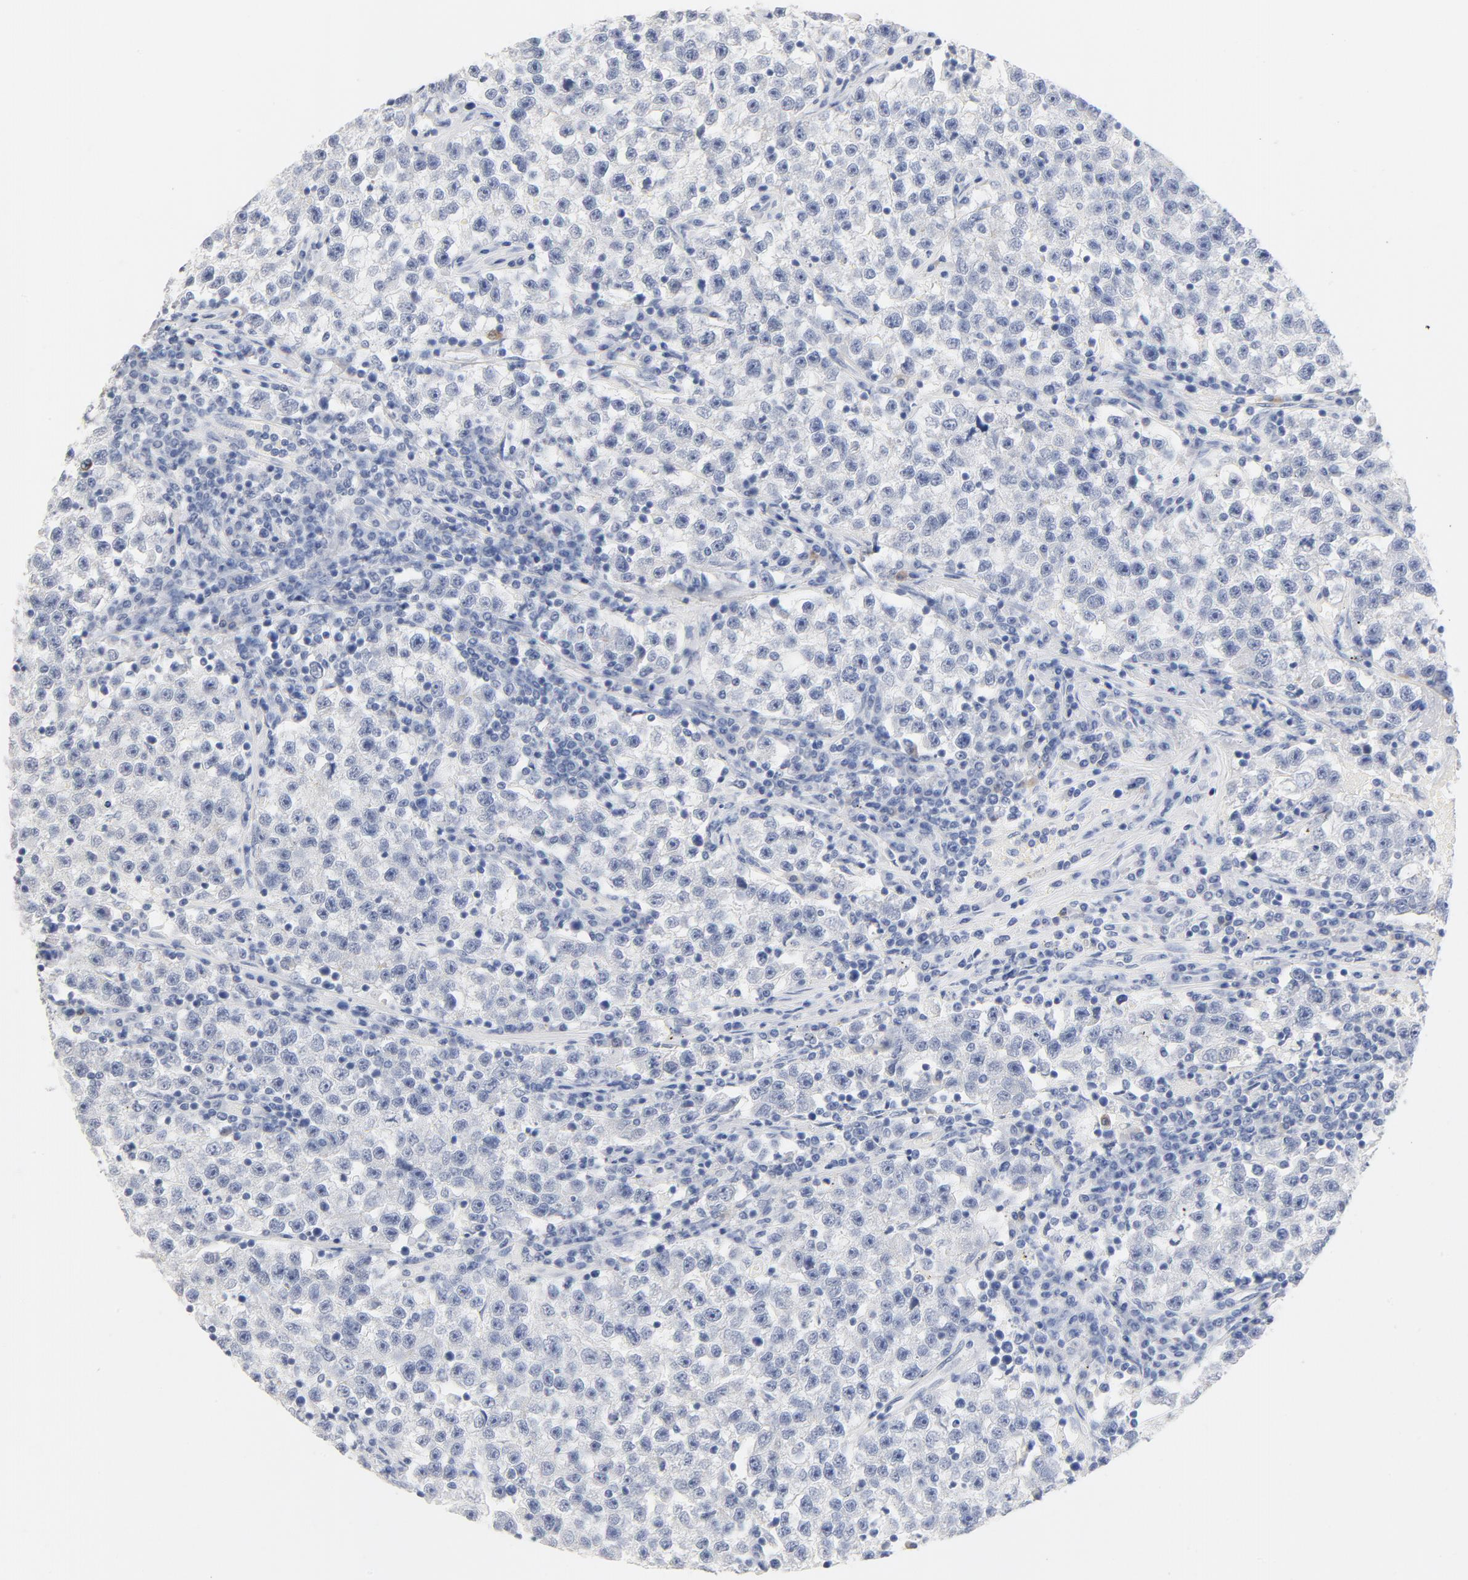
{"staining": {"intensity": "negative", "quantity": "none", "location": "none"}, "tissue": "testis cancer", "cell_type": "Tumor cells", "image_type": "cancer", "snomed": [{"axis": "morphology", "description": "Seminoma, NOS"}, {"axis": "topography", "description": "Testis"}], "caption": "A photomicrograph of human seminoma (testis) is negative for staining in tumor cells. (Immunohistochemistry (ihc), brightfield microscopy, high magnification).", "gene": "HOMER1", "patient": {"sex": "male", "age": 22}}